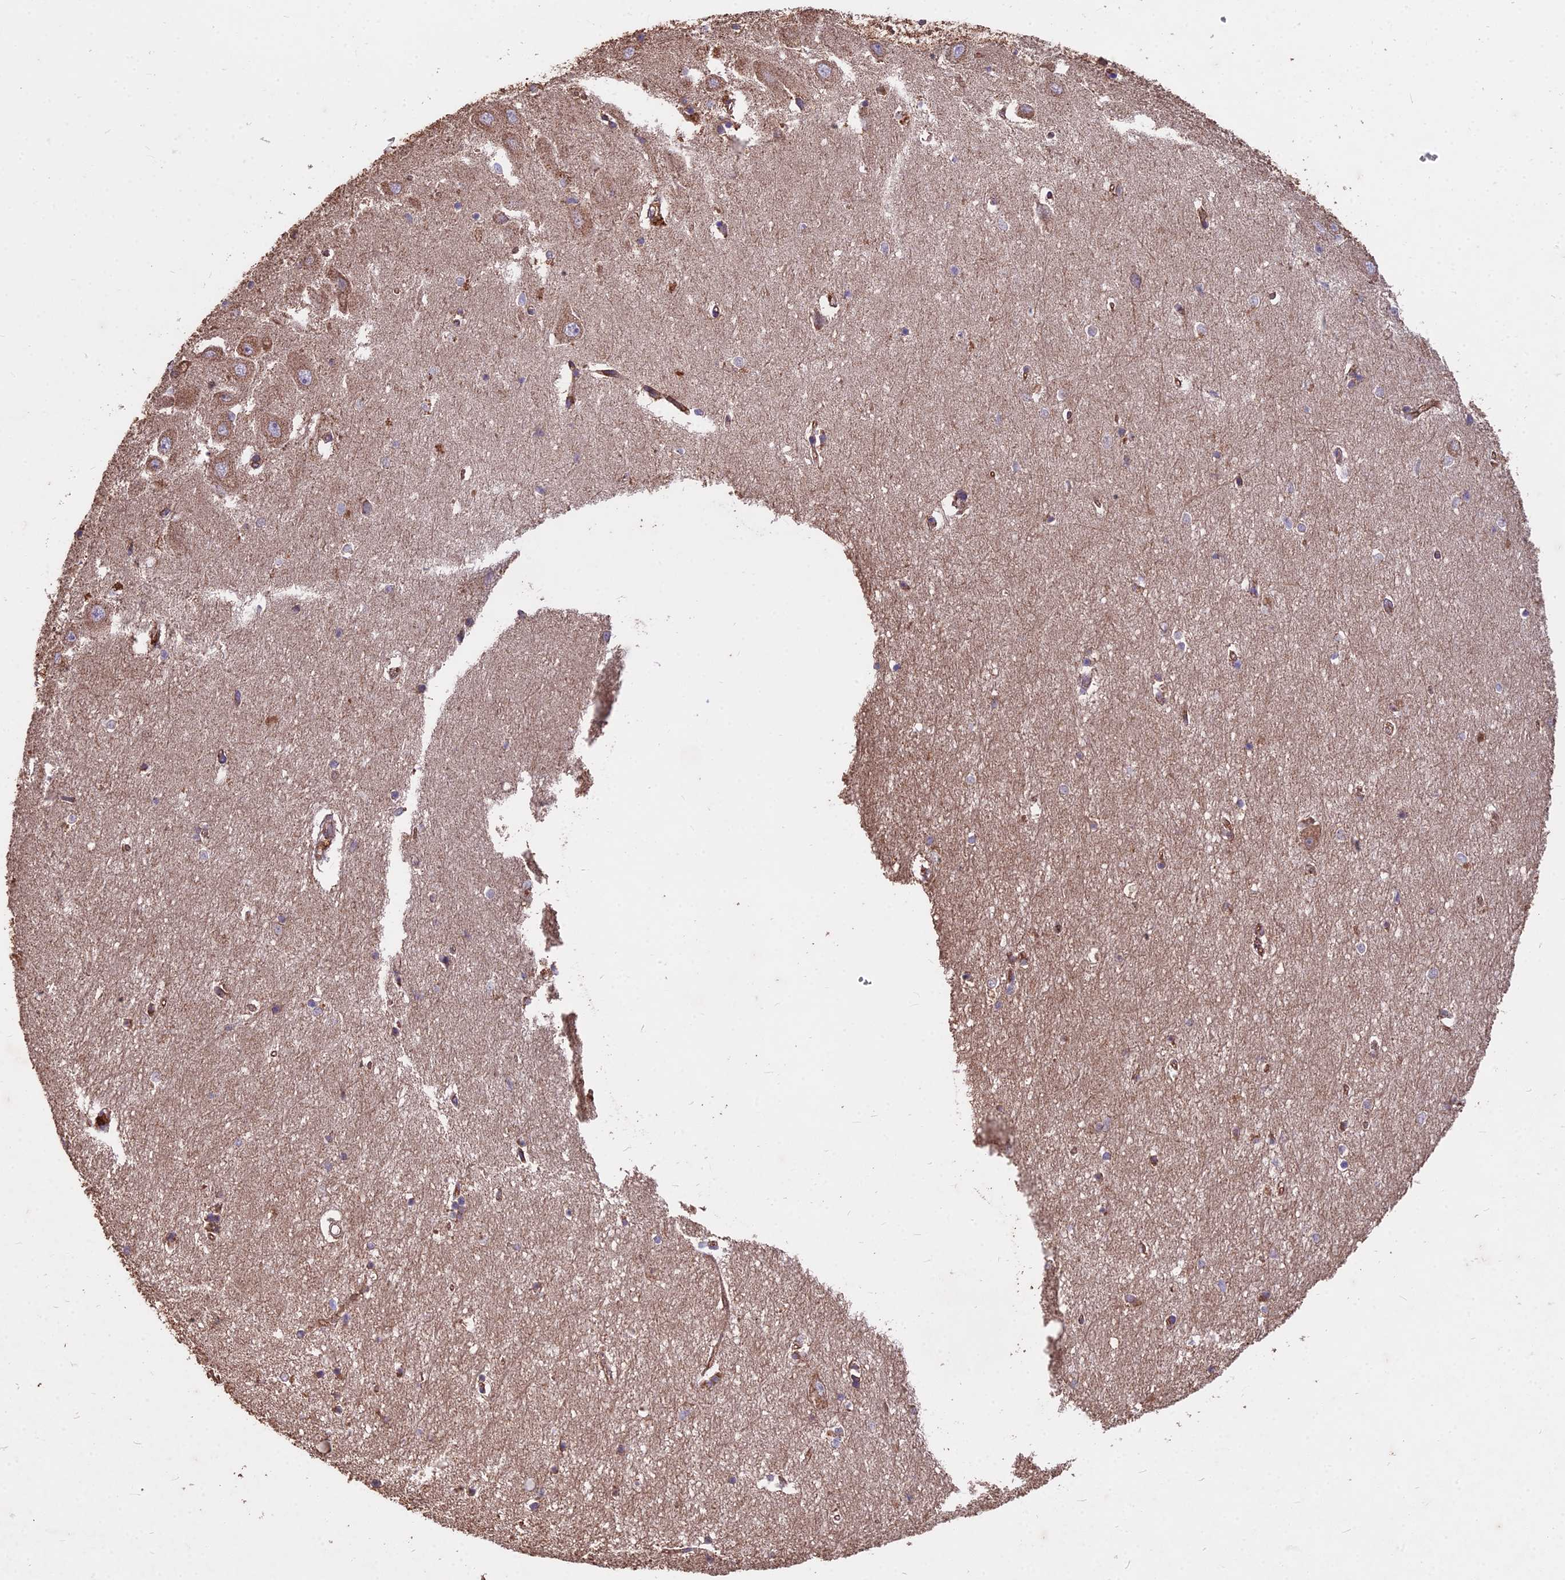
{"staining": {"intensity": "moderate", "quantity": "<25%", "location": "cytoplasmic/membranous"}, "tissue": "hippocampus", "cell_type": "Glial cells", "image_type": "normal", "snomed": [{"axis": "morphology", "description": "Normal tissue, NOS"}, {"axis": "topography", "description": "Hippocampus"}], "caption": "High-magnification brightfield microscopy of normal hippocampus stained with DAB (brown) and counterstained with hematoxylin (blue). glial cells exhibit moderate cytoplasmic/membranous positivity is seen in approximately<25% of cells.", "gene": "CEMIP2", "patient": {"sex": "female", "age": 64}}